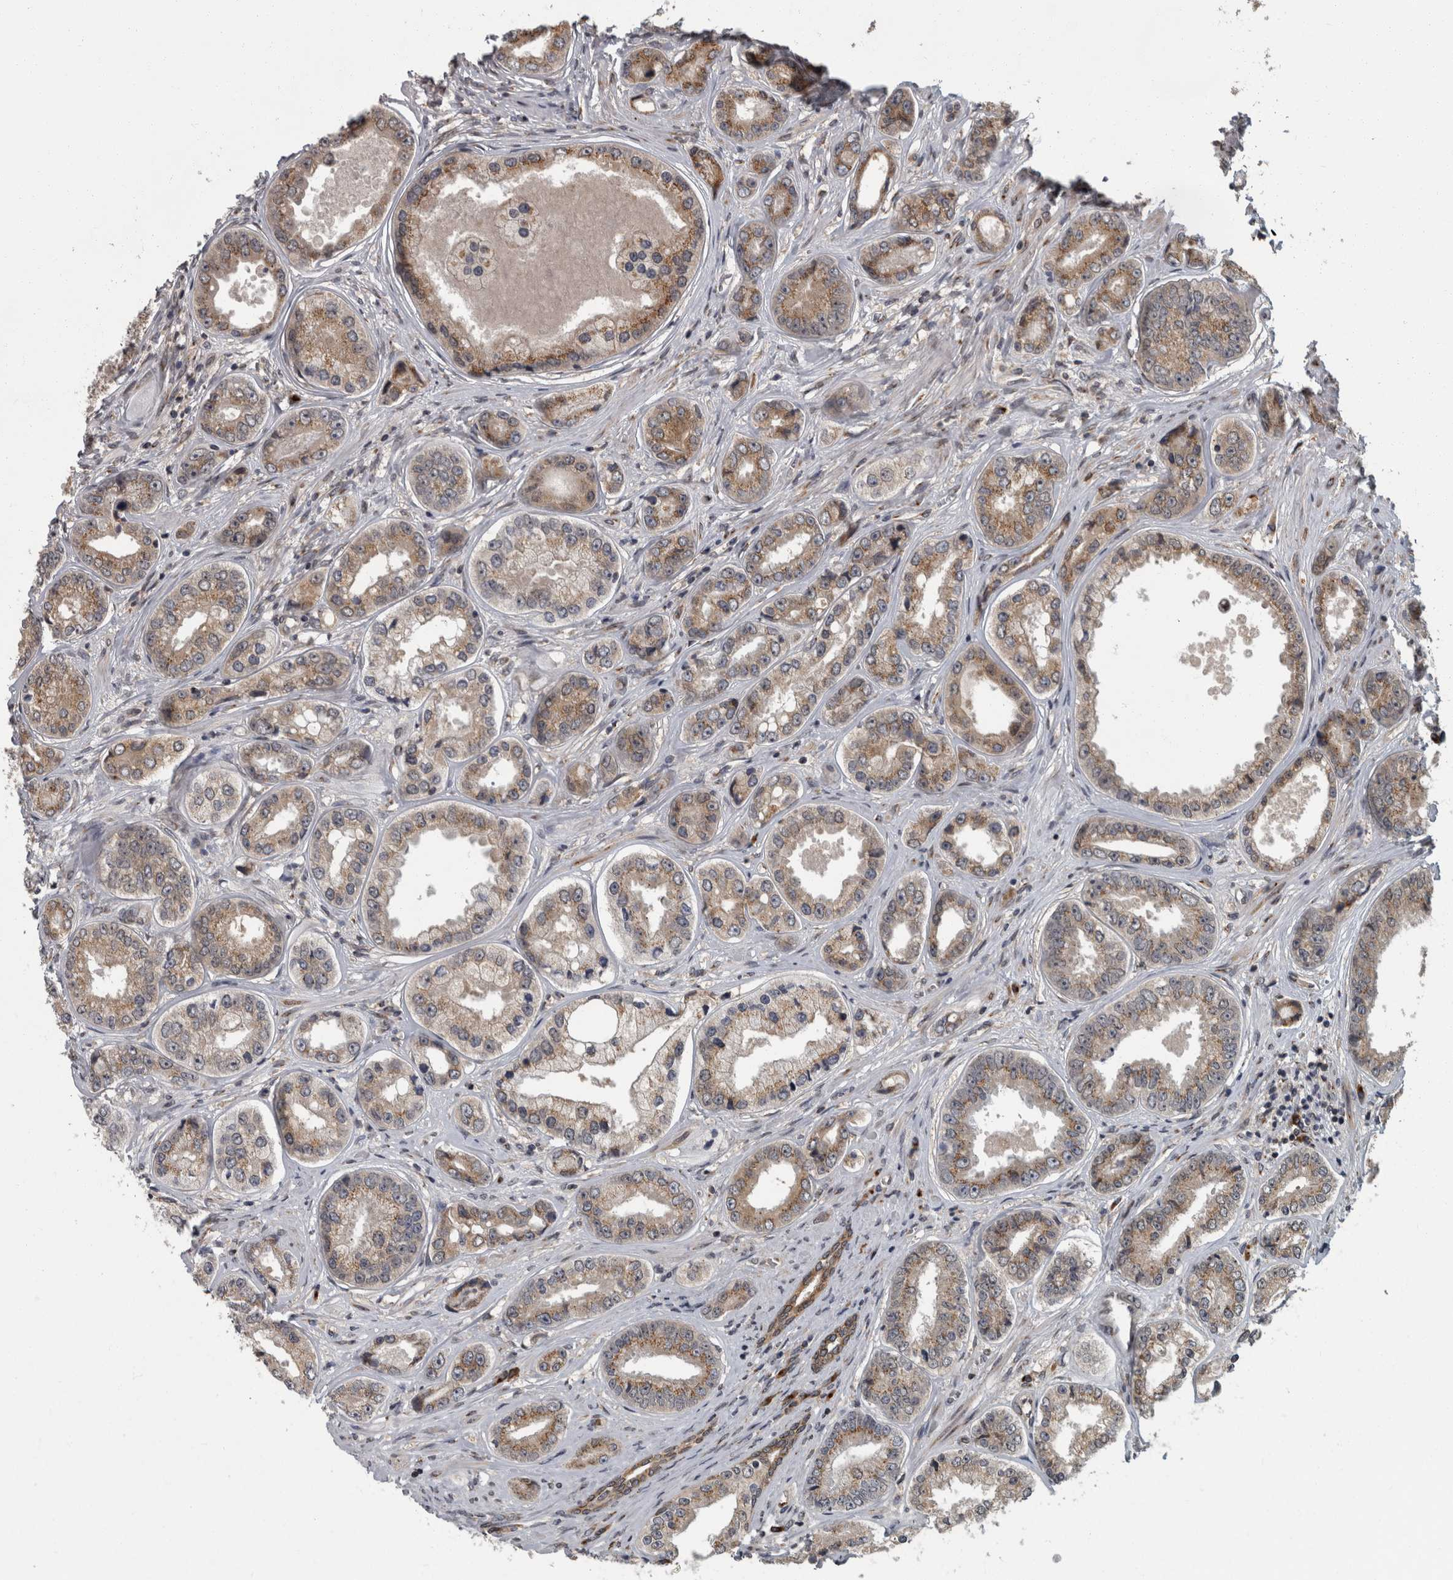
{"staining": {"intensity": "moderate", "quantity": "25%-75%", "location": "cytoplasmic/membranous"}, "tissue": "prostate cancer", "cell_type": "Tumor cells", "image_type": "cancer", "snomed": [{"axis": "morphology", "description": "Adenocarcinoma, High grade"}, {"axis": "topography", "description": "Prostate"}], "caption": "IHC image of neoplastic tissue: prostate cancer (high-grade adenocarcinoma) stained using immunohistochemistry (IHC) demonstrates medium levels of moderate protein expression localized specifically in the cytoplasmic/membranous of tumor cells, appearing as a cytoplasmic/membranous brown color.", "gene": "LMAN2L", "patient": {"sex": "male", "age": 61}}